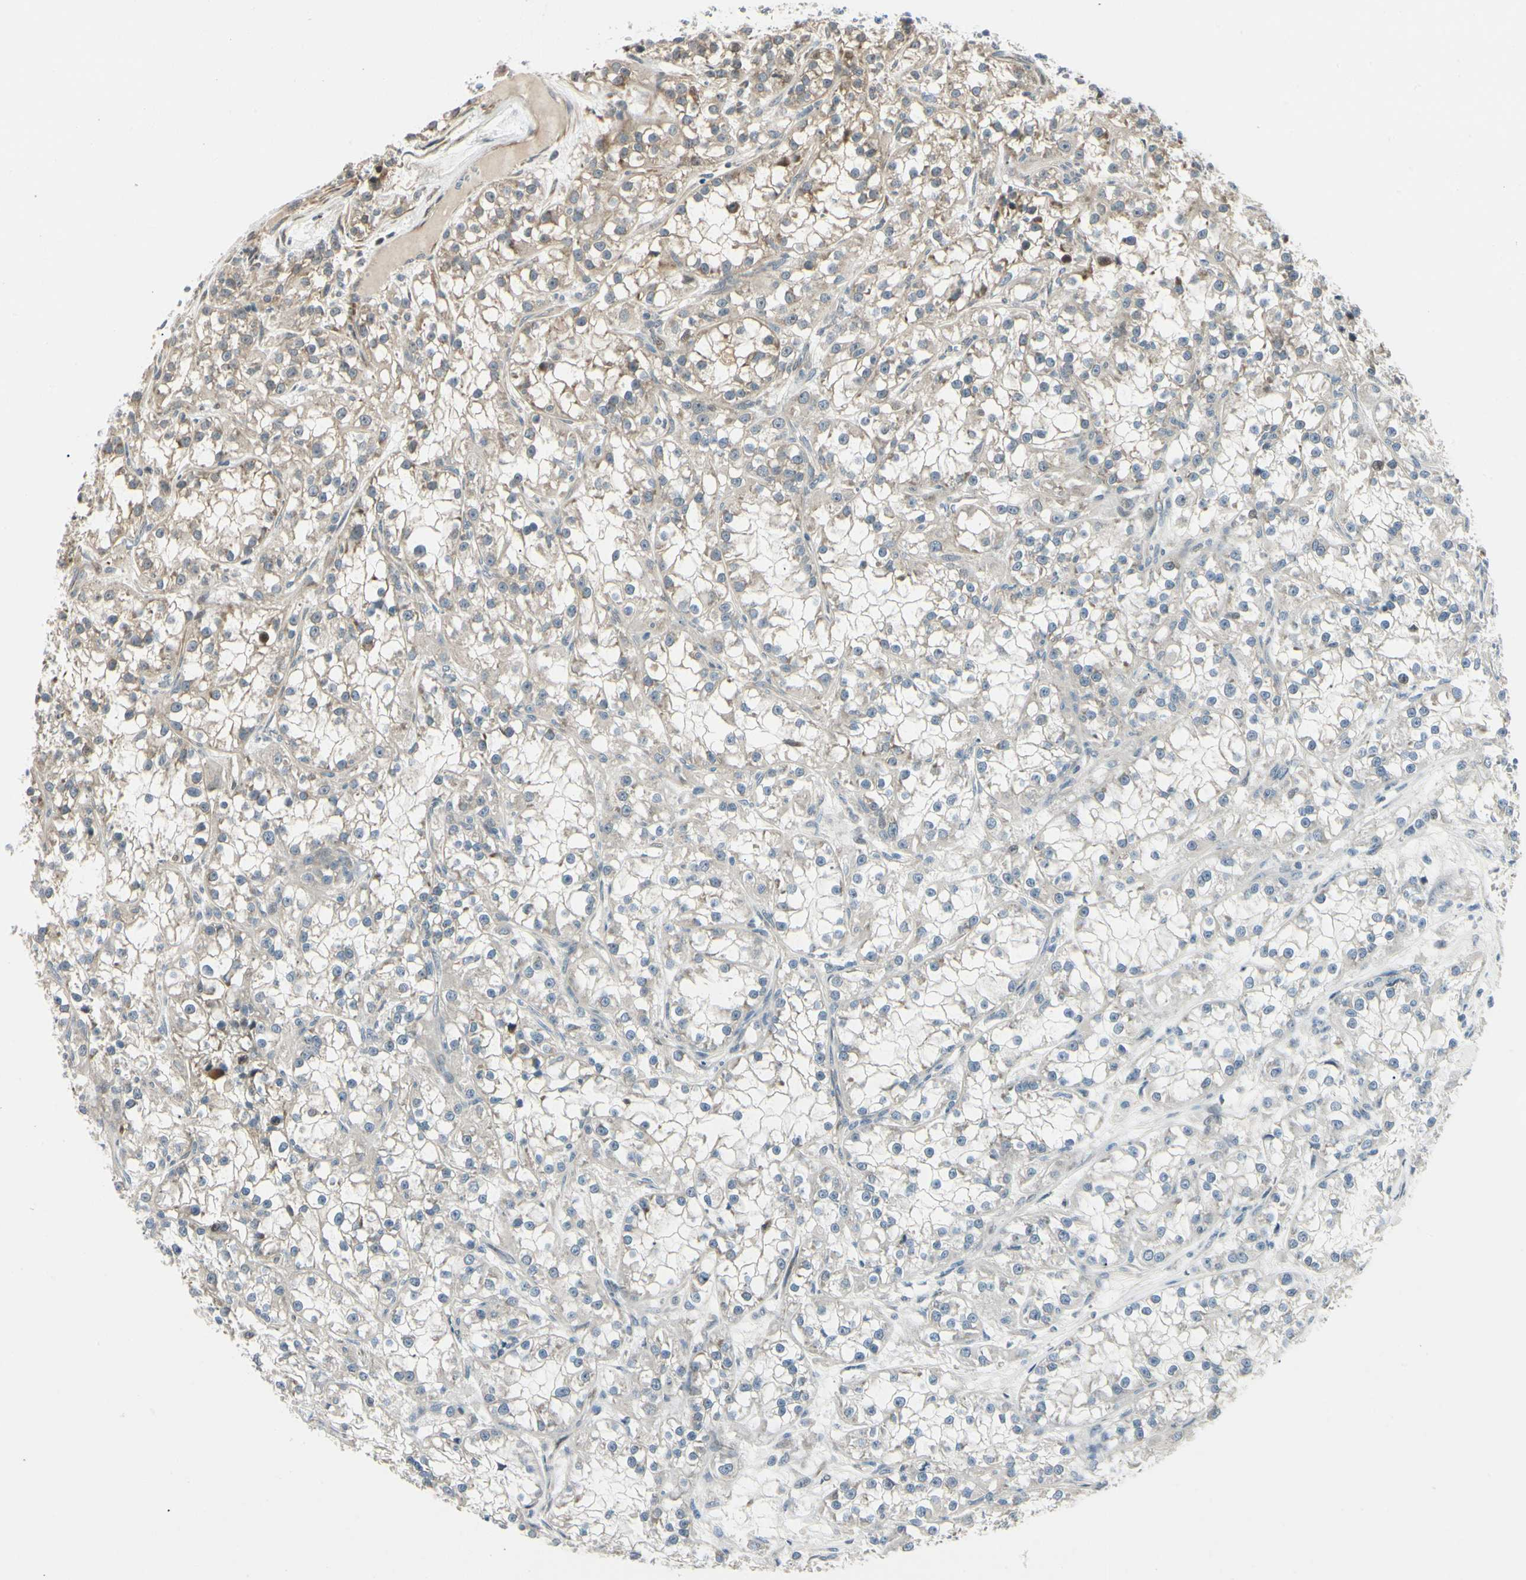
{"staining": {"intensity": "weak", "quantity": "<25%", "location": "cytoplasmic/membranous"}, "tissue": "renal cancer", "cell_type": "Tumor cells", "image_type": "cancer", "snomed": [{"axis": "morphology", "description": "Adenocarcinoma, NOS"}, {"axis": "topography", "description": "Kidney"}], "caption": "Immunohistochemistry image of neoplastic tissue: renal adenocarcinoma stained with DAB (3,3'-diaminobenzidine) demonstrates no significant protein positivity in tumor cells.", "gene": "P4HA3", "patient": {"sex": "female", "age": 52}}